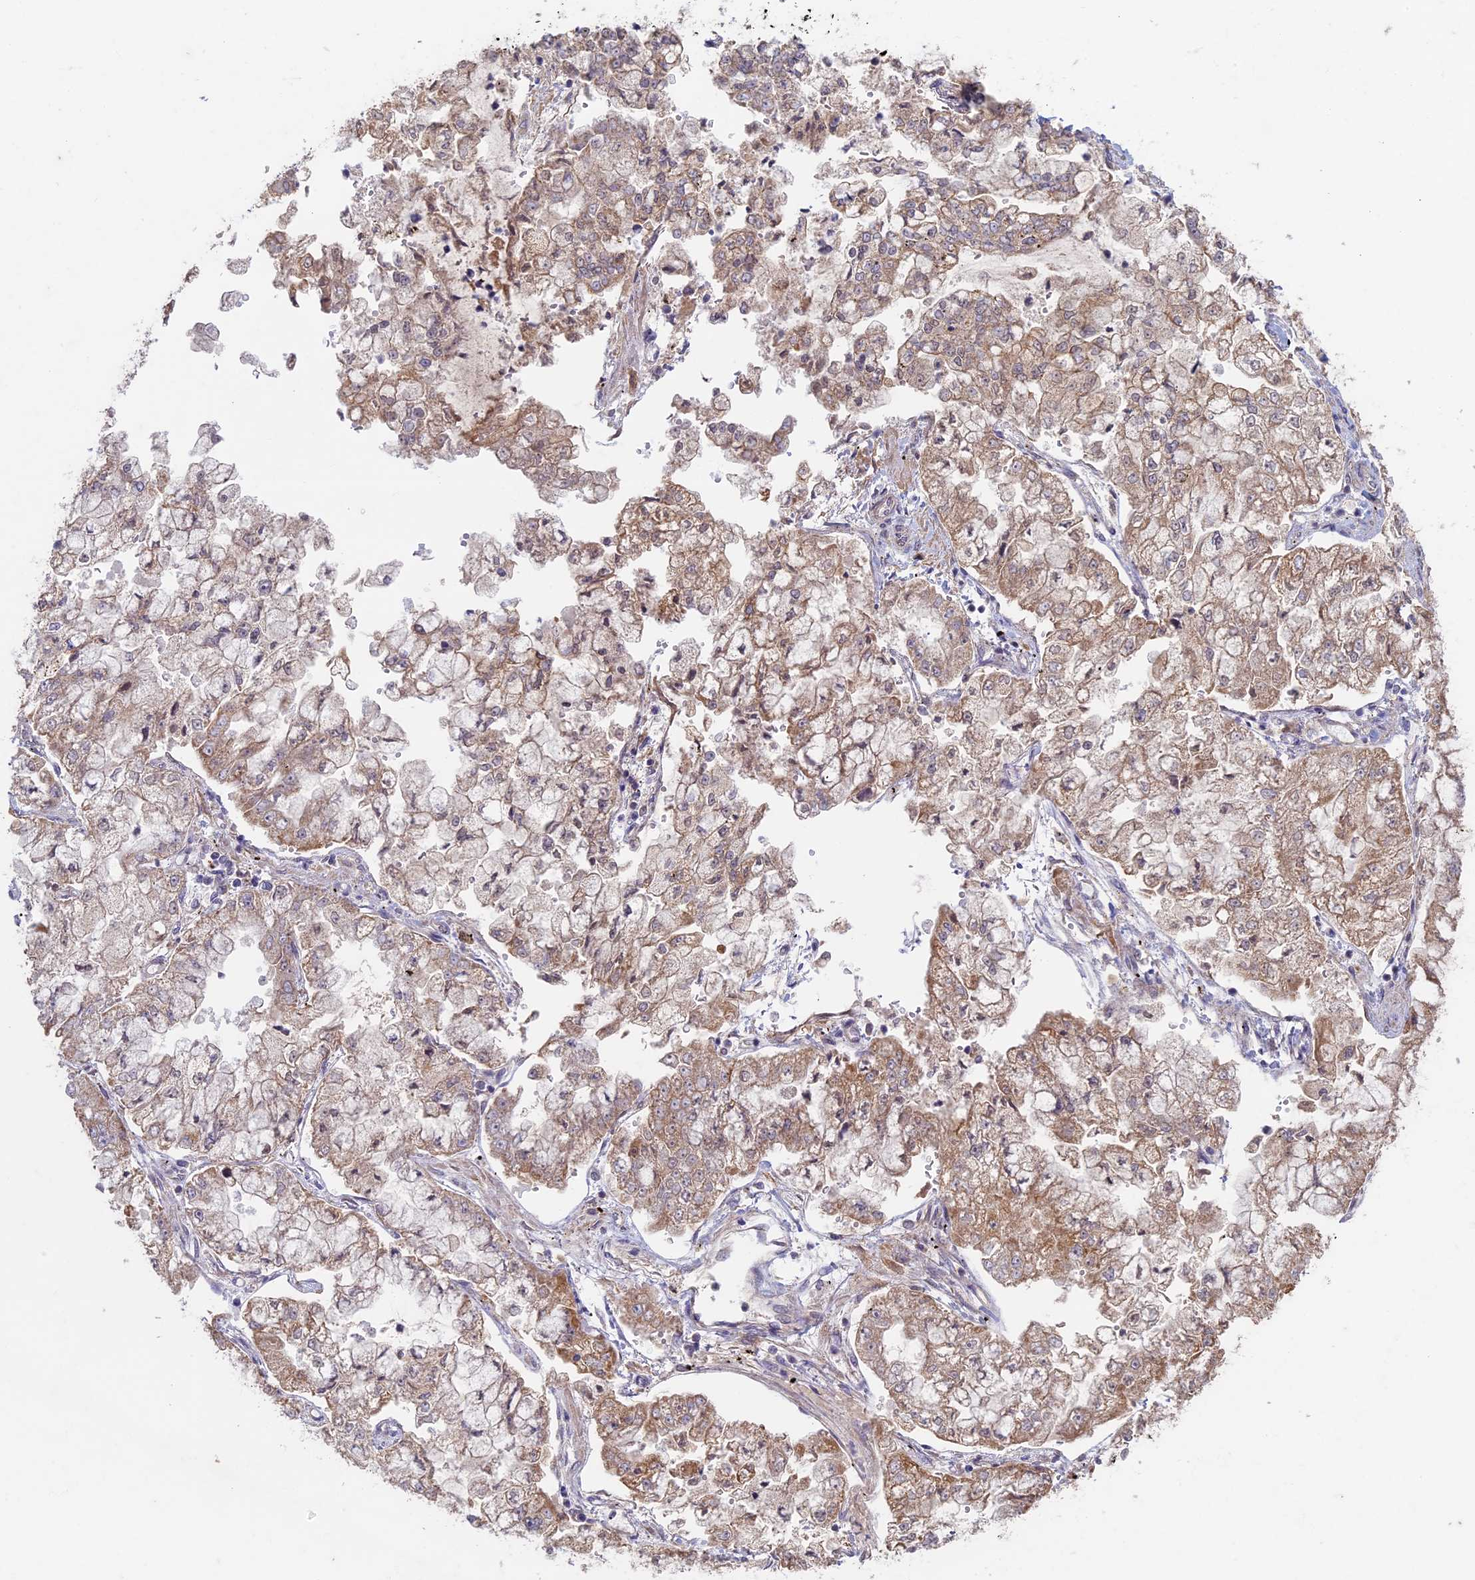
{"staining": {"intensity": "moderate", "quantity": "25%-75%", "location": "cytoplasmic/membranous"}, "tissue": "stomach cancer", "cell_type": "Tumor cells", "image_type": "cancer", "snomed": [{"axis": "morphology", "description": "Adenocarcinoma, NOS"}, {"axis": "topography", "description": "Stomach"}], "caption": "Moderate cytoplasmic/membranous staining for a protein is appreciated in approximately 25%-75% of tumor cells of adenocarcinoma (stomach) using IHC.", "gene": "RCCD1", "patient": {"sex": "male", "age": 76}}